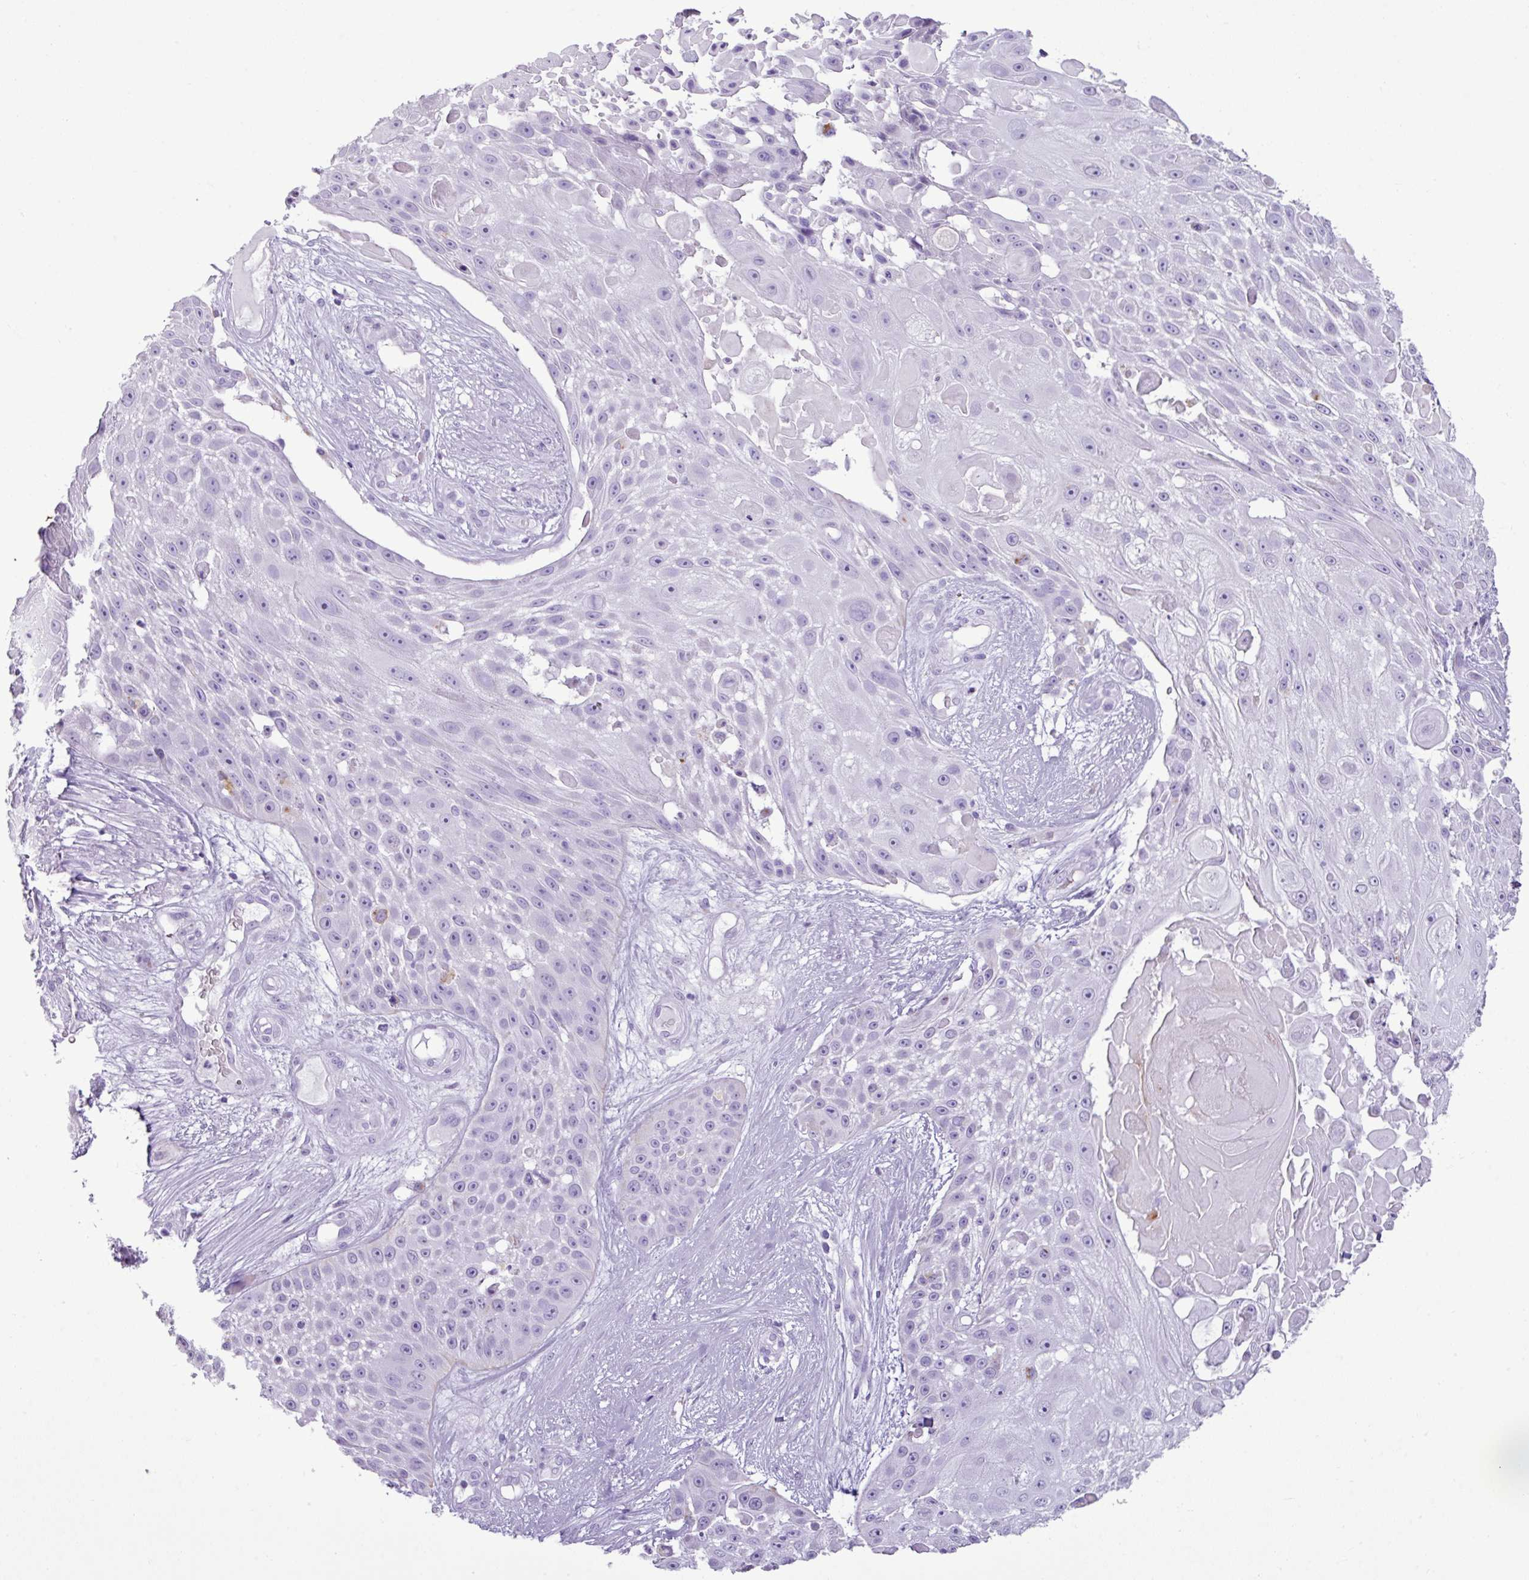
{"staining": {"intensity": "negative", "quantity": "none", "location": "none"}, "tissue": "skin cancer", "cell_type": "Tumor cells", "image_type": "cancer", "snomed": [{"axis": "morphology", "description": "Squamous cell carcinoma, NOS"}, {"axis": "topography", "description": "Skin"}], "caption": "High power microscopy histopathology image of an IHC micrograph of skin cancer, revealing no significant positivity in tumor cells.", "gene": "ZSCAN5A", "patient": {"sex": "female", "age": 86}}